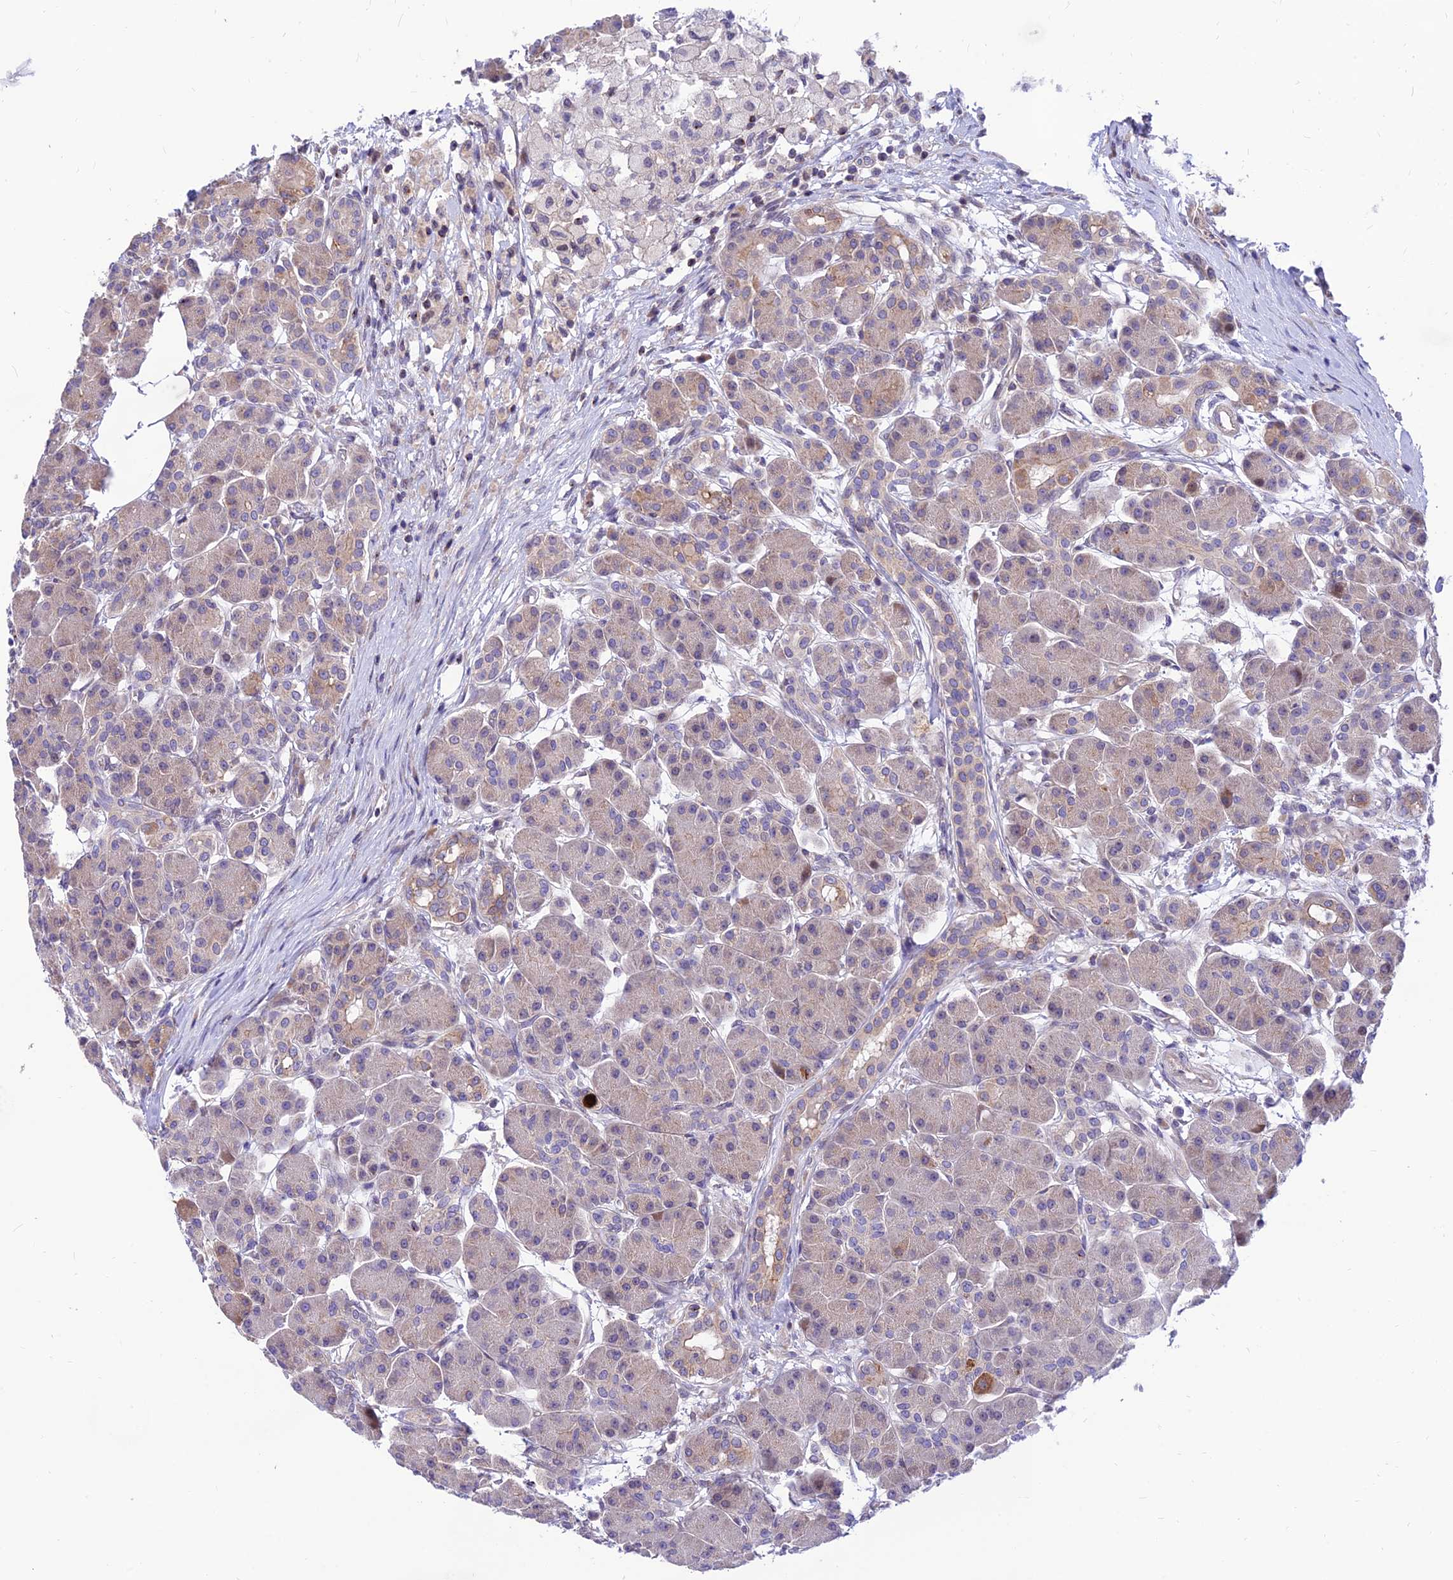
{"staining": {"intensity": "moderate", "quantity": "<25%", "location": "cytoplasmic/membranous"}, "tissue": "pancreas", "cell_type": "Exocrine glandular cells", "image_type": "normal", "snomed": [{"axis": "morphology", "description": "Normal tissue, NOS"}, {"axis": "topography", "description": "Pancreas"}], "caption": "Pancreas stained for a protein reveals moderate cytoplasmic/membranous positivity in exocrine glandular cells. (Stains: DAB in brown, nuclei in blue, Microscopy: brightfield microscopy at high magnification).", "gene": "C6orf132", "patient": {"sex": "male", "age": 63}}